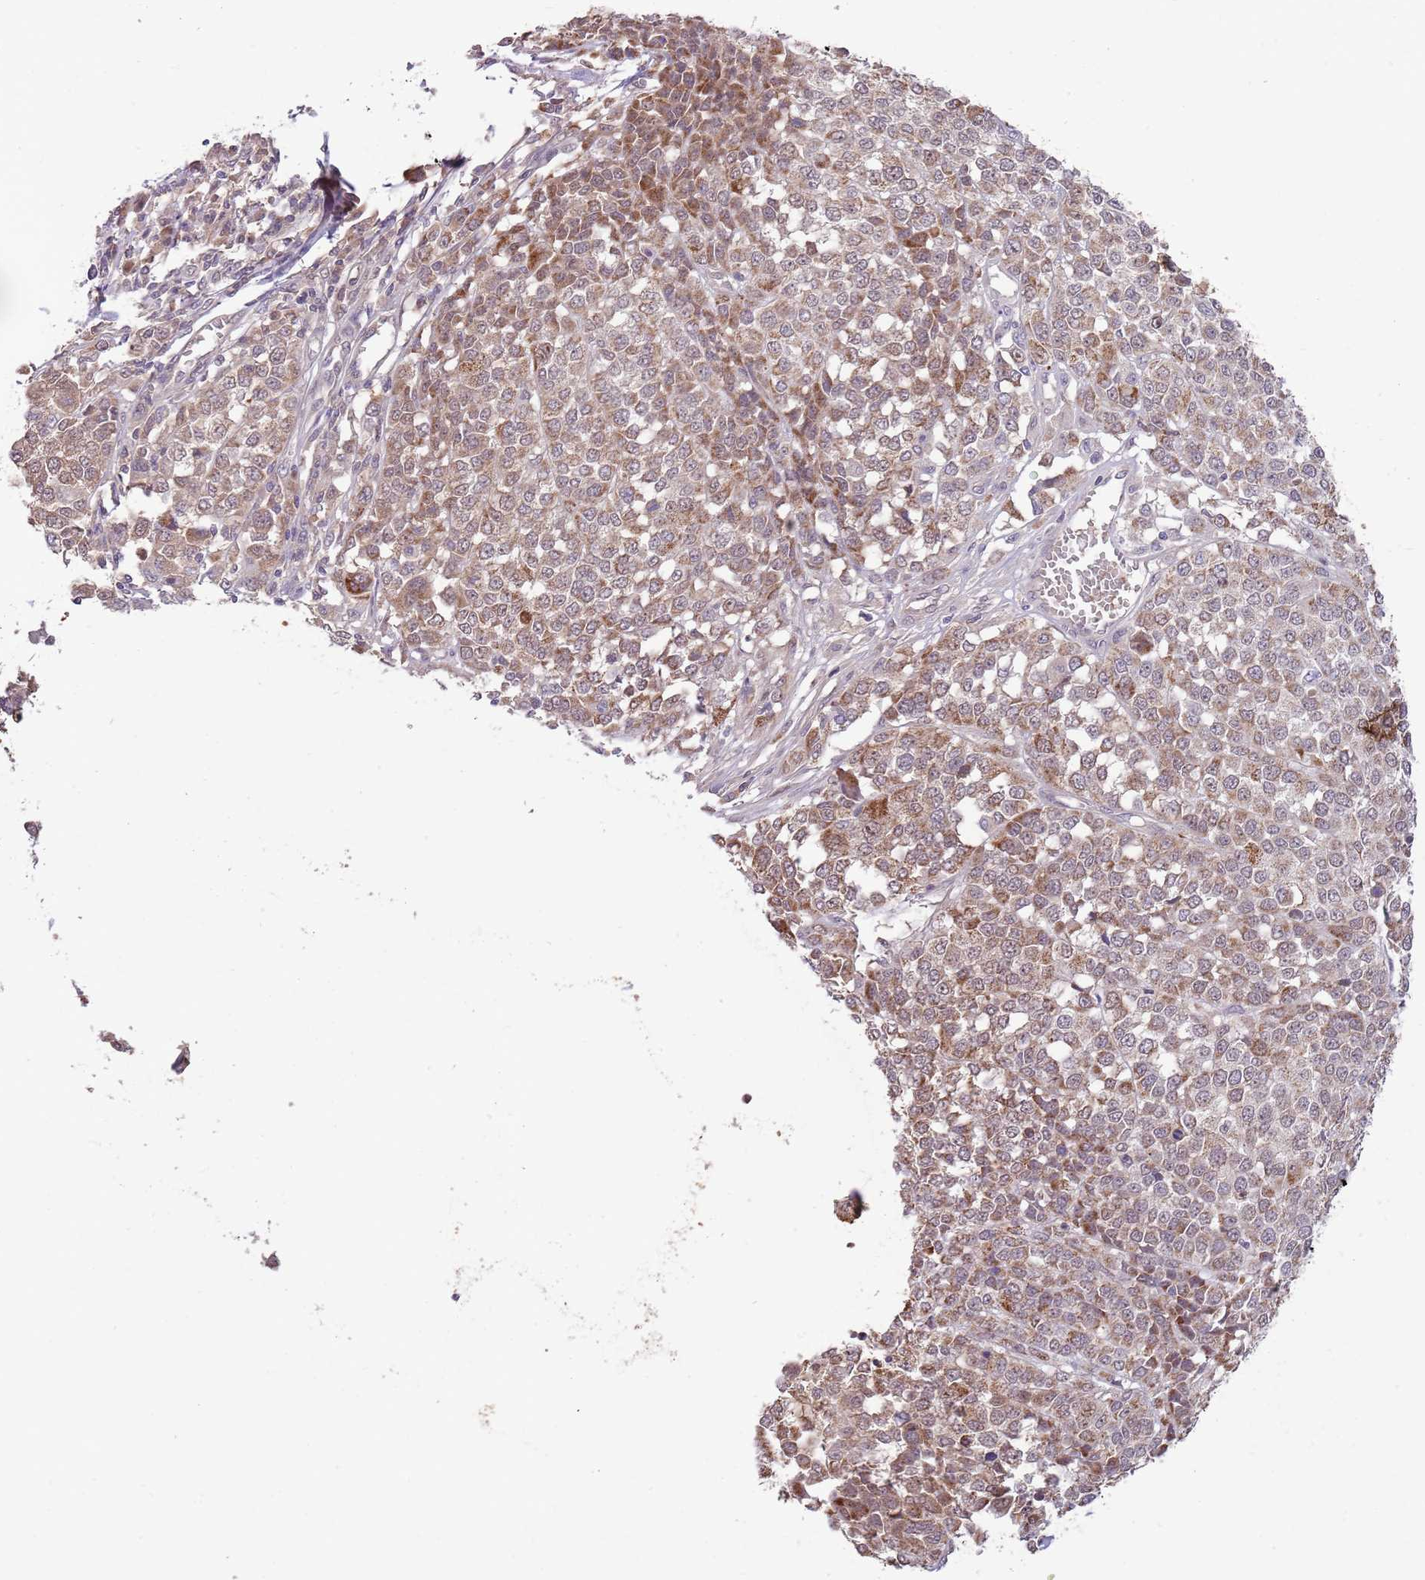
{"staining": {"intensity": "moderate", "quantity": "25%-75%", "location": "cytoplasmic/membranous"}, "tissue": "melanoma", "cell_type": "Tumor cells", "image_type": "cancer", "snomed": [{"axis": "morphology", "description": "Malignant melanoma, Metastatic site"}, {"axis": "topography", "description": "Lymph node"}], "caption": "Protein staining by immunohistochemistry (IHC) reveals moderate cytoplasmic/membranous positivity in about 25%-75% of tumor cells in malignant melanoma (metastatic site). The protein of interest is shown in brown color, while the nuclei are stained blue.", "gene": "NBPF6", "patient": {"sex": "male", "age": 44}}